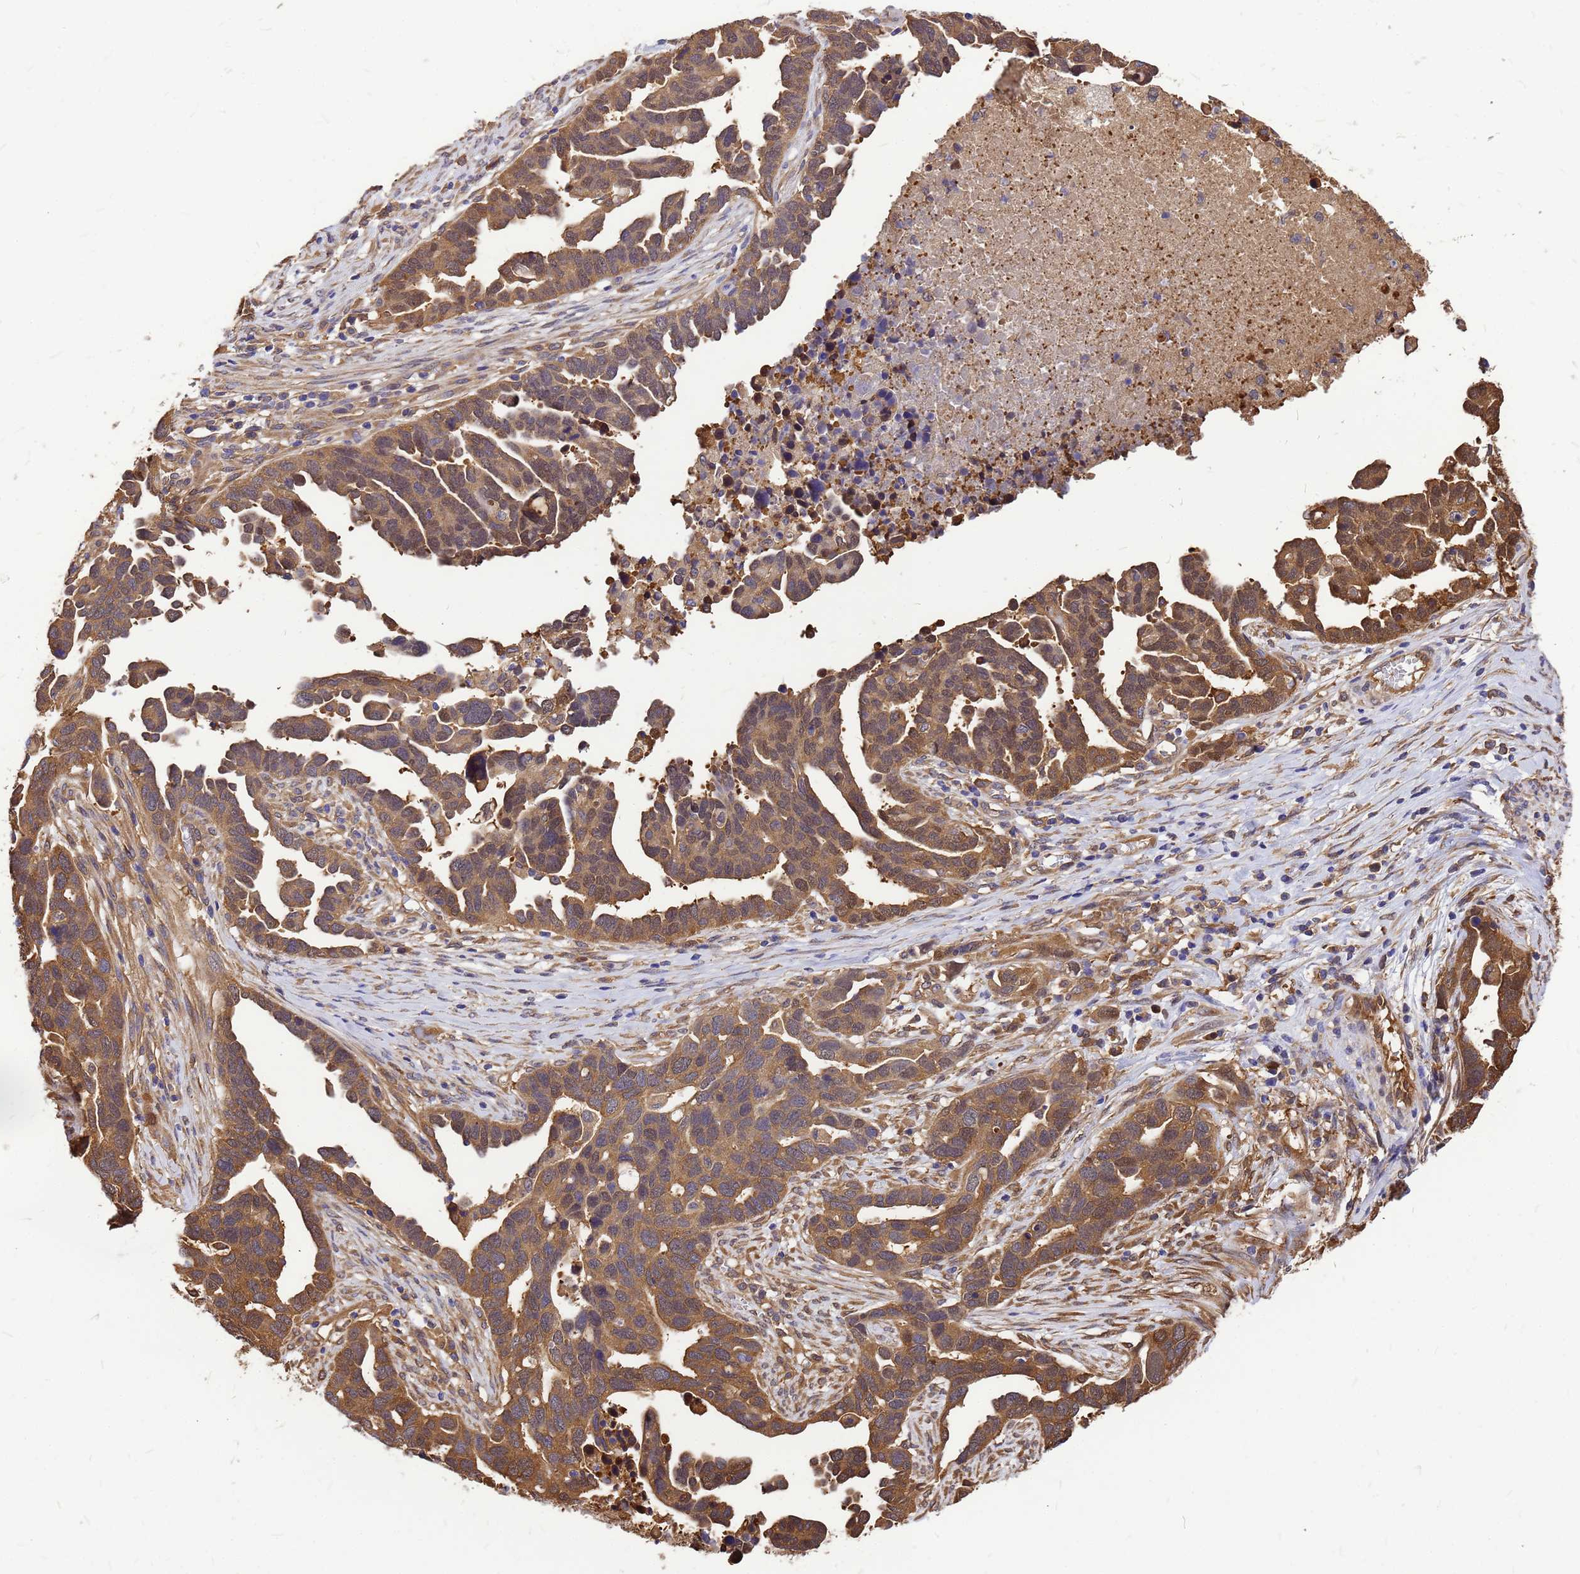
{"staining": {"intensity": "moderate", "quantity": ">75%", "location": "cytoplasmic/membranous"}, "tissue": "ovarian cancer", "cell_type": "Tumor cells", "image_type": "cancer", "snomed": [{"axis": "morphology", "description": "Cystadenocarcinoma, serous, NOS"}, {"axis": "topography", "description": "Ovary"}], "caption": "Immunohistochemical staining of serous cystadenocarcinoma (ovarian) displays medium levels of moderate cytoplasmic/membranous protein staining in approximately >75% of tumor cells. (brown staining indicates protein expression, while blue staining denotes nuclei).", "gene": "GID4", "patient": {"sex": "female", "age": 54}}